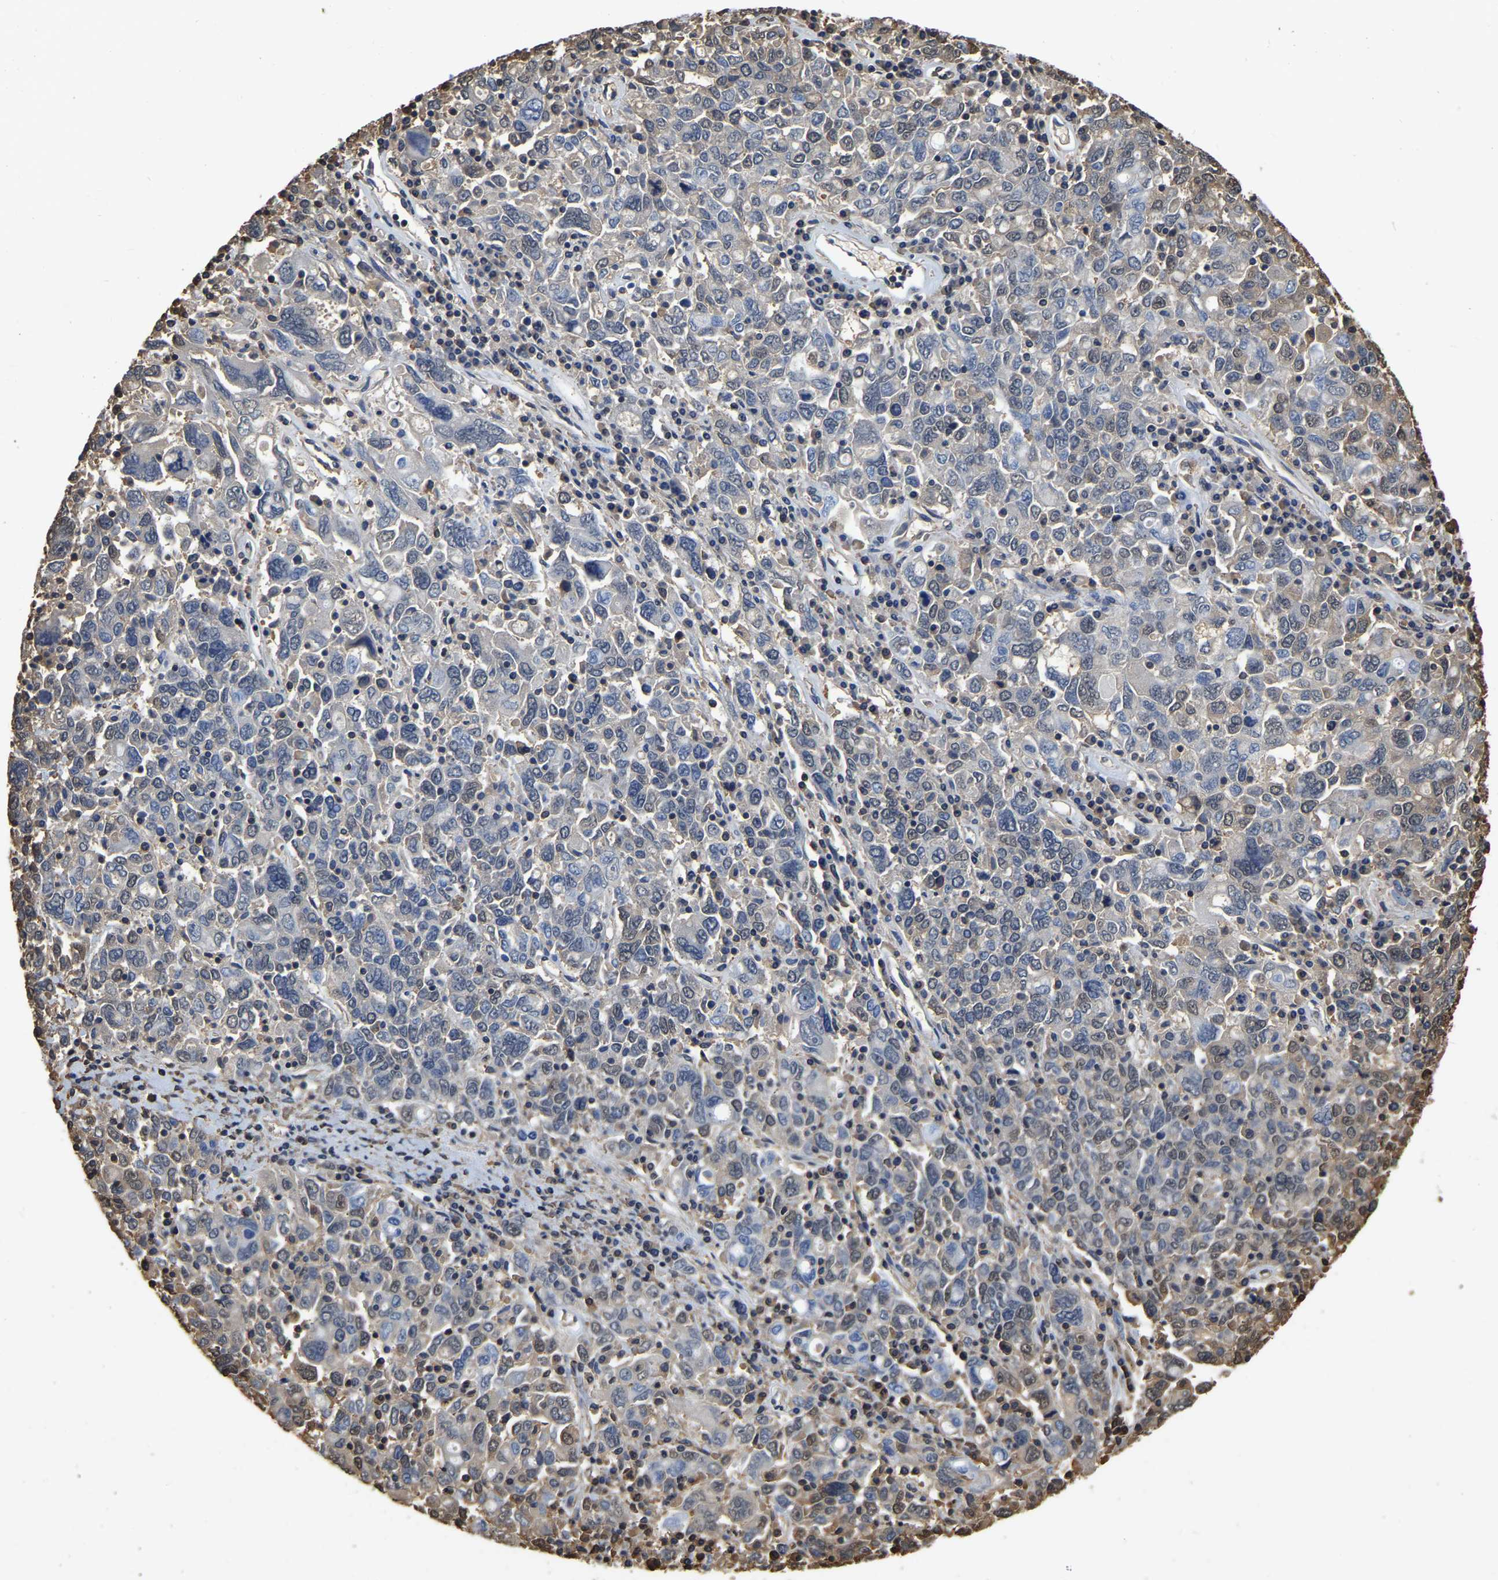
{"staining": {"intensity": "negative", "quantity": "none", "location": "none"}, "tissue": "ovarian cancer", "cell_type": "Tumor cells", "image_type": "cancer", "snomed": [{"axis": "morphology", "description": "Carcinoma, endometroid"}, {"axis": "topography", "description": "Ovary"}], "caption": "Photomicrograph shows no protein expression in tumor cells of endometroid carcinoma (ovarian) tissue.", "gene": "LDHB", "patient": {"sex": "female", "age": 62}}